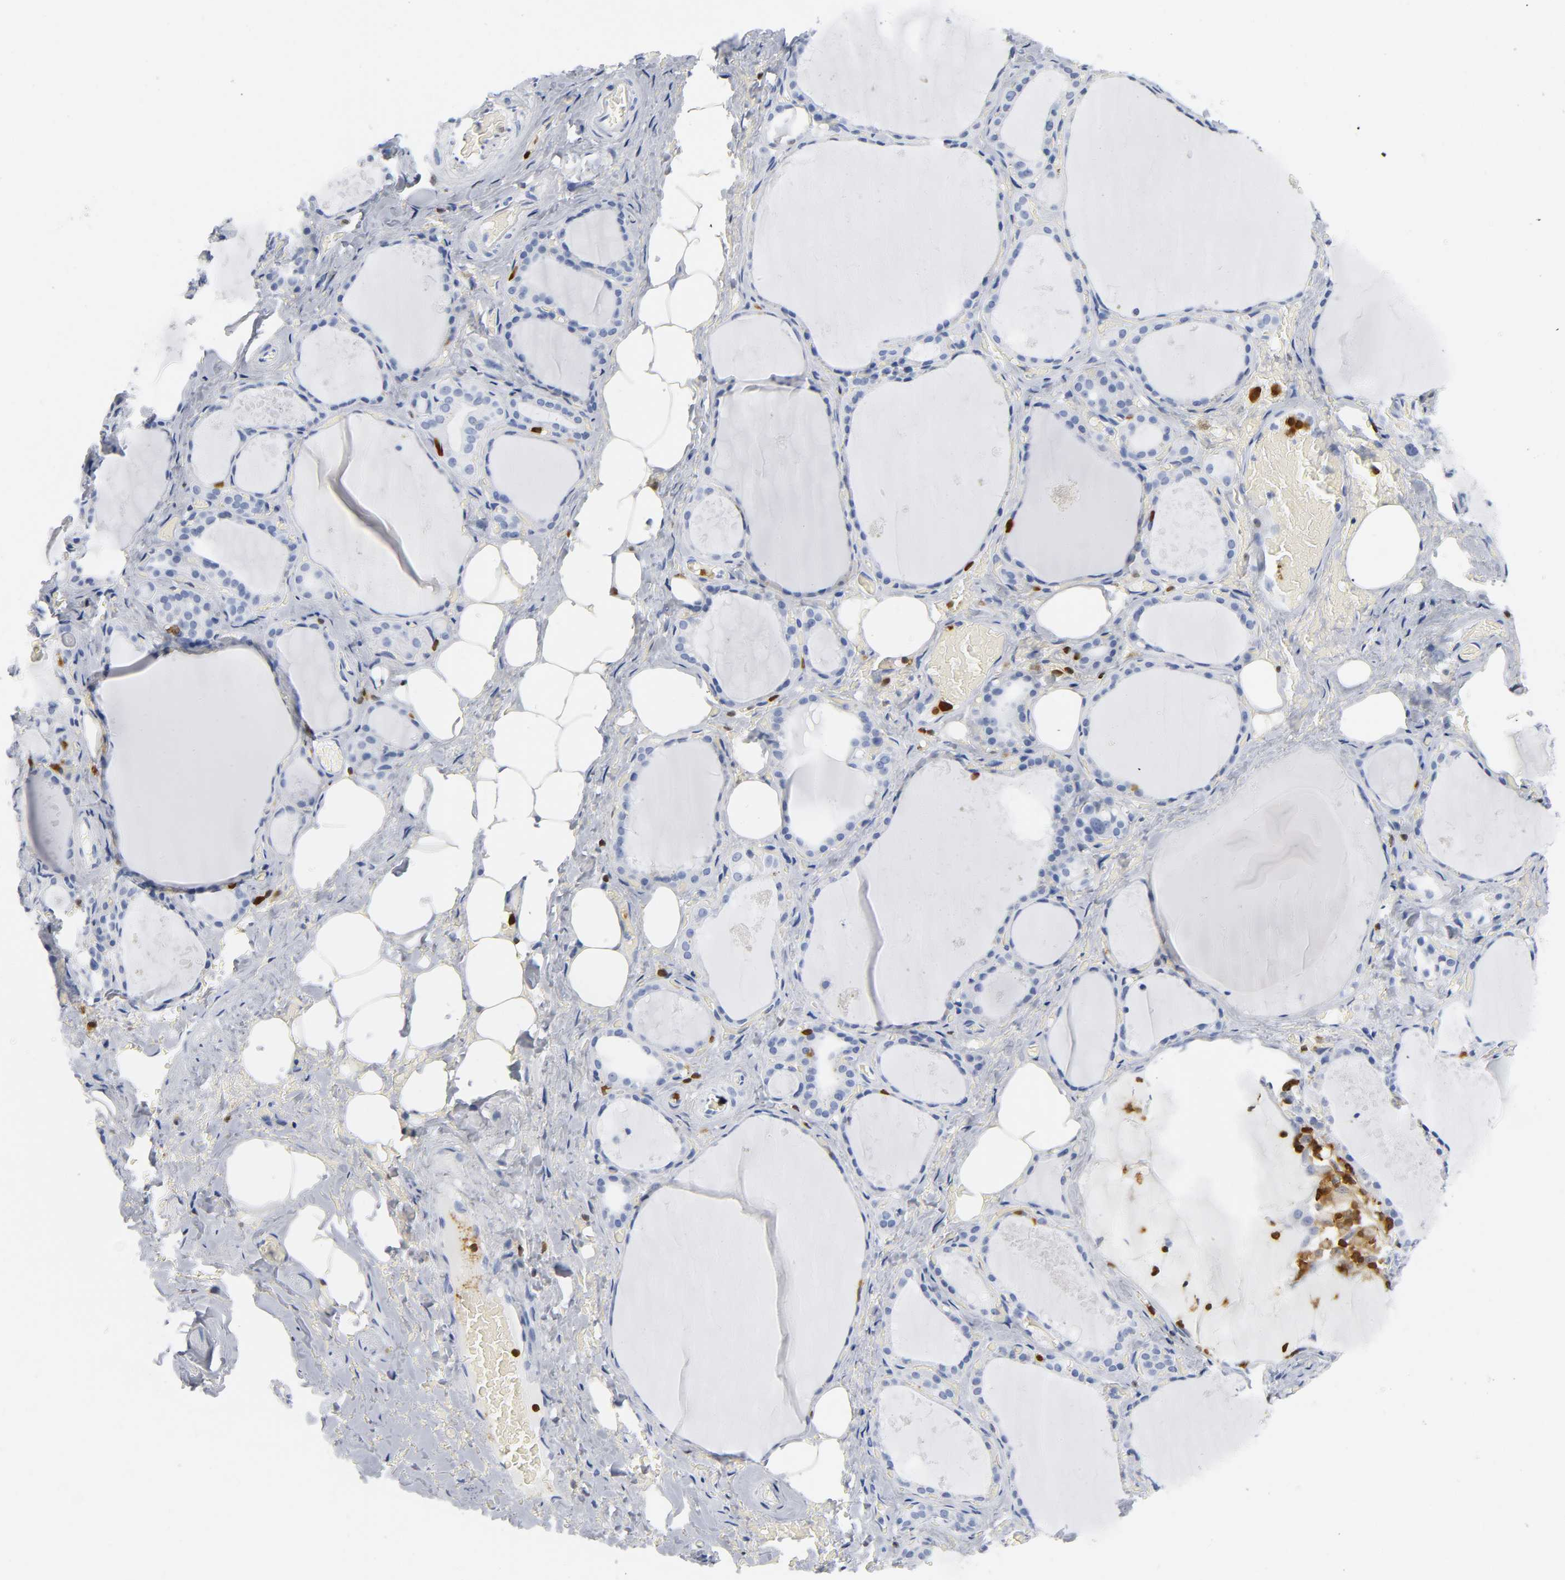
{"staining": {"intensity": "negative", "quantity": "none", "location": "none"}, "tissue": "thyroid gland", "cell_type": "Glandular cells", "image_type": "normal", "snomed": [{"axis": "morphology", "description": "Normal tissue, NOS"}, {"axis": "topography", "description": "Thyroid gland"}], "caption": "Immunohistochemical staining of unremarkable human thyroid gland displays no significant staining in glandular cells.", "gene": "DOK2", "patient": {"sex": "male", "age": 61}}